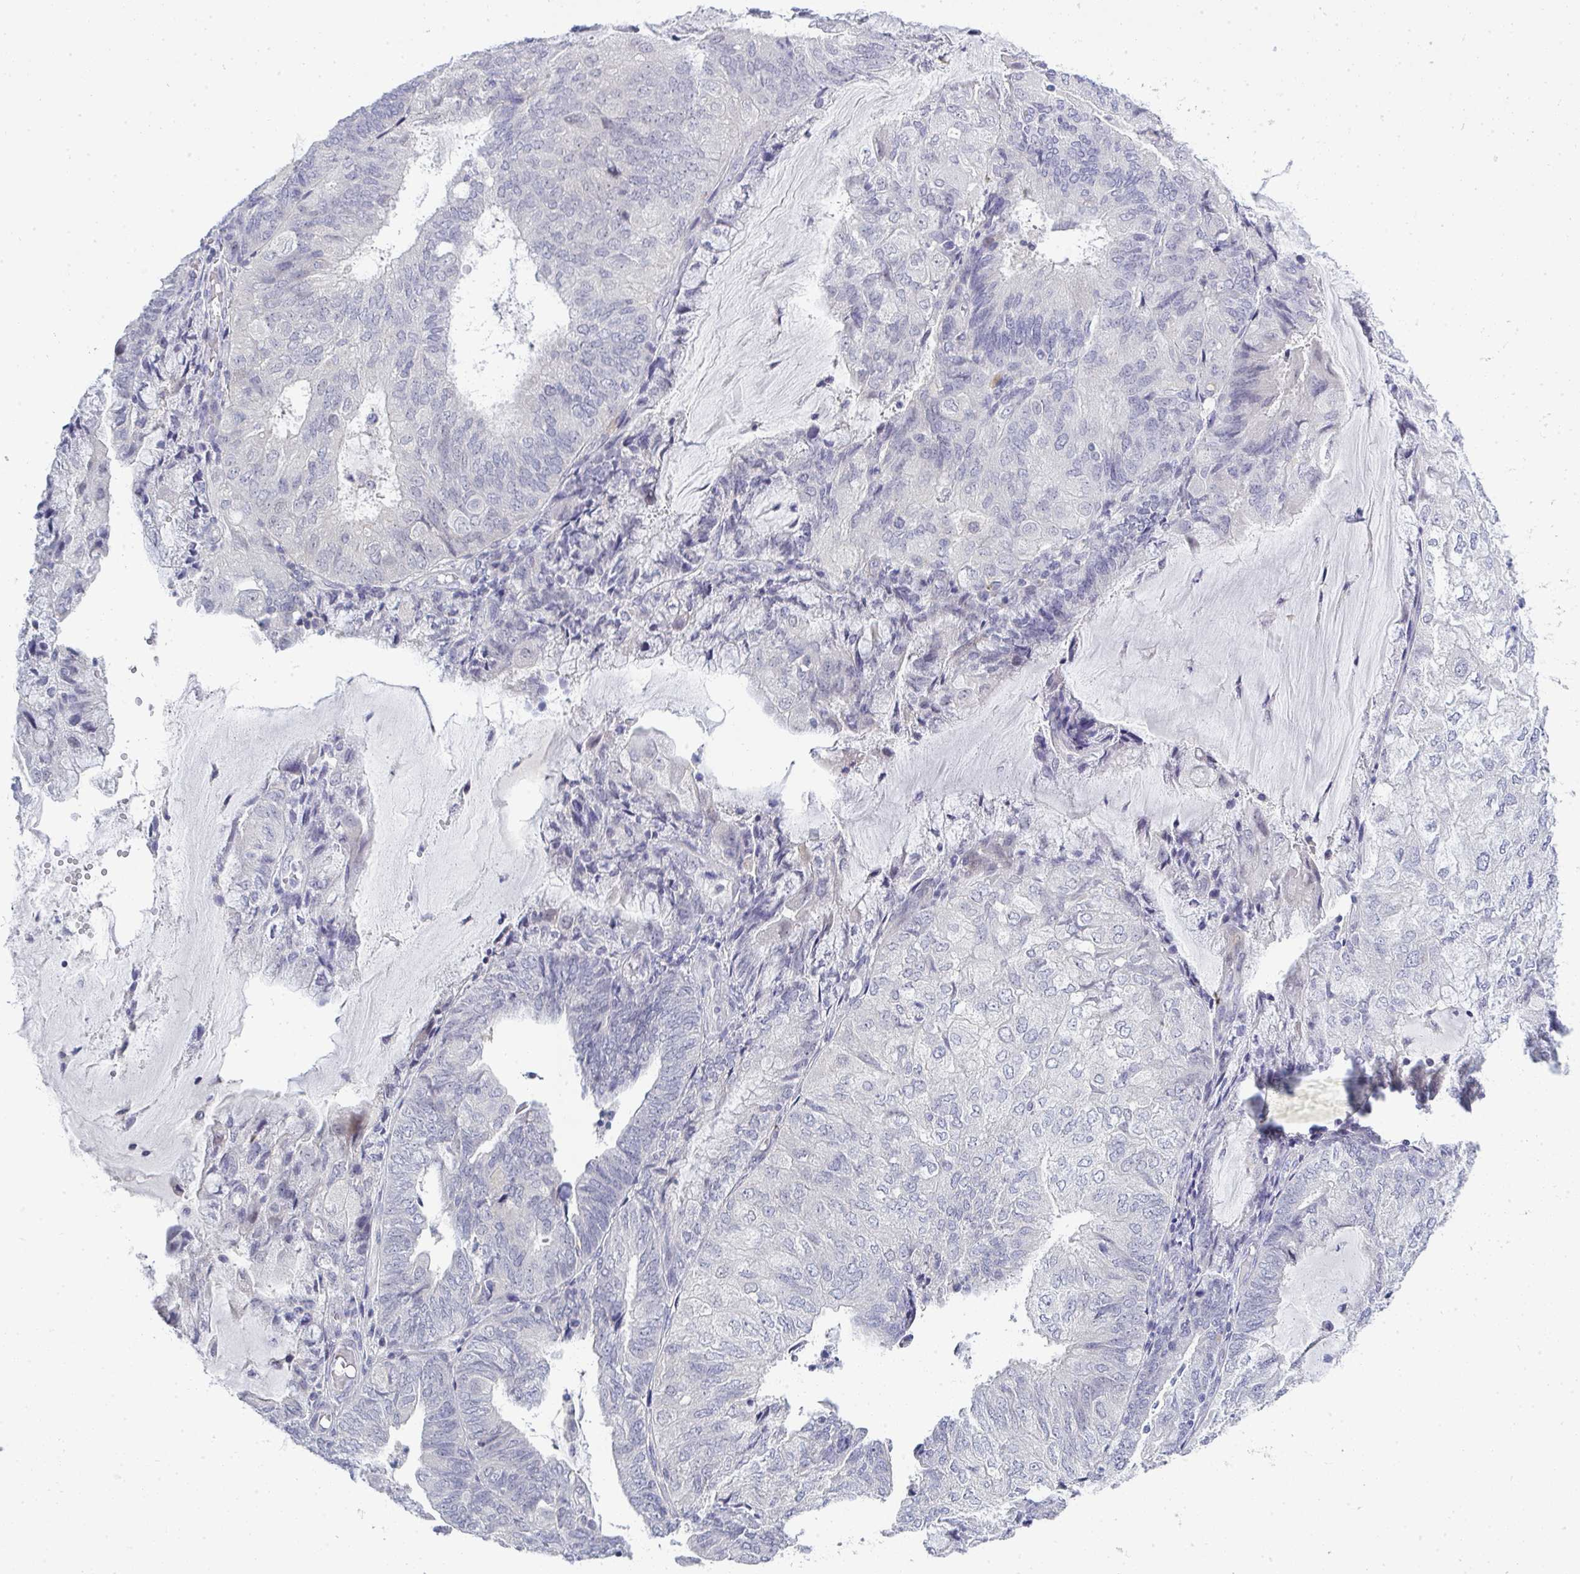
{"staining": {"intensity": "negative", "quantity": "none", "location": "none"}, "tissue": "endometrial cancer", "cell_type": "Tumor cells", "image_type": "cancer", "snomed": [{"axis": "morphology", "description": "Adenocarcinoma, NOS"}, {"axis": "topography", "description": "Endometrium"}], "caption": "High magnification brightfield microscopy of endometrial cancer stained with DAB (brown) and counterstained with hematoxylin (blue): tumor cells show no significant positivity.", "gene": "TMEM82", "patient": {"sex": "female", "age": 81}}